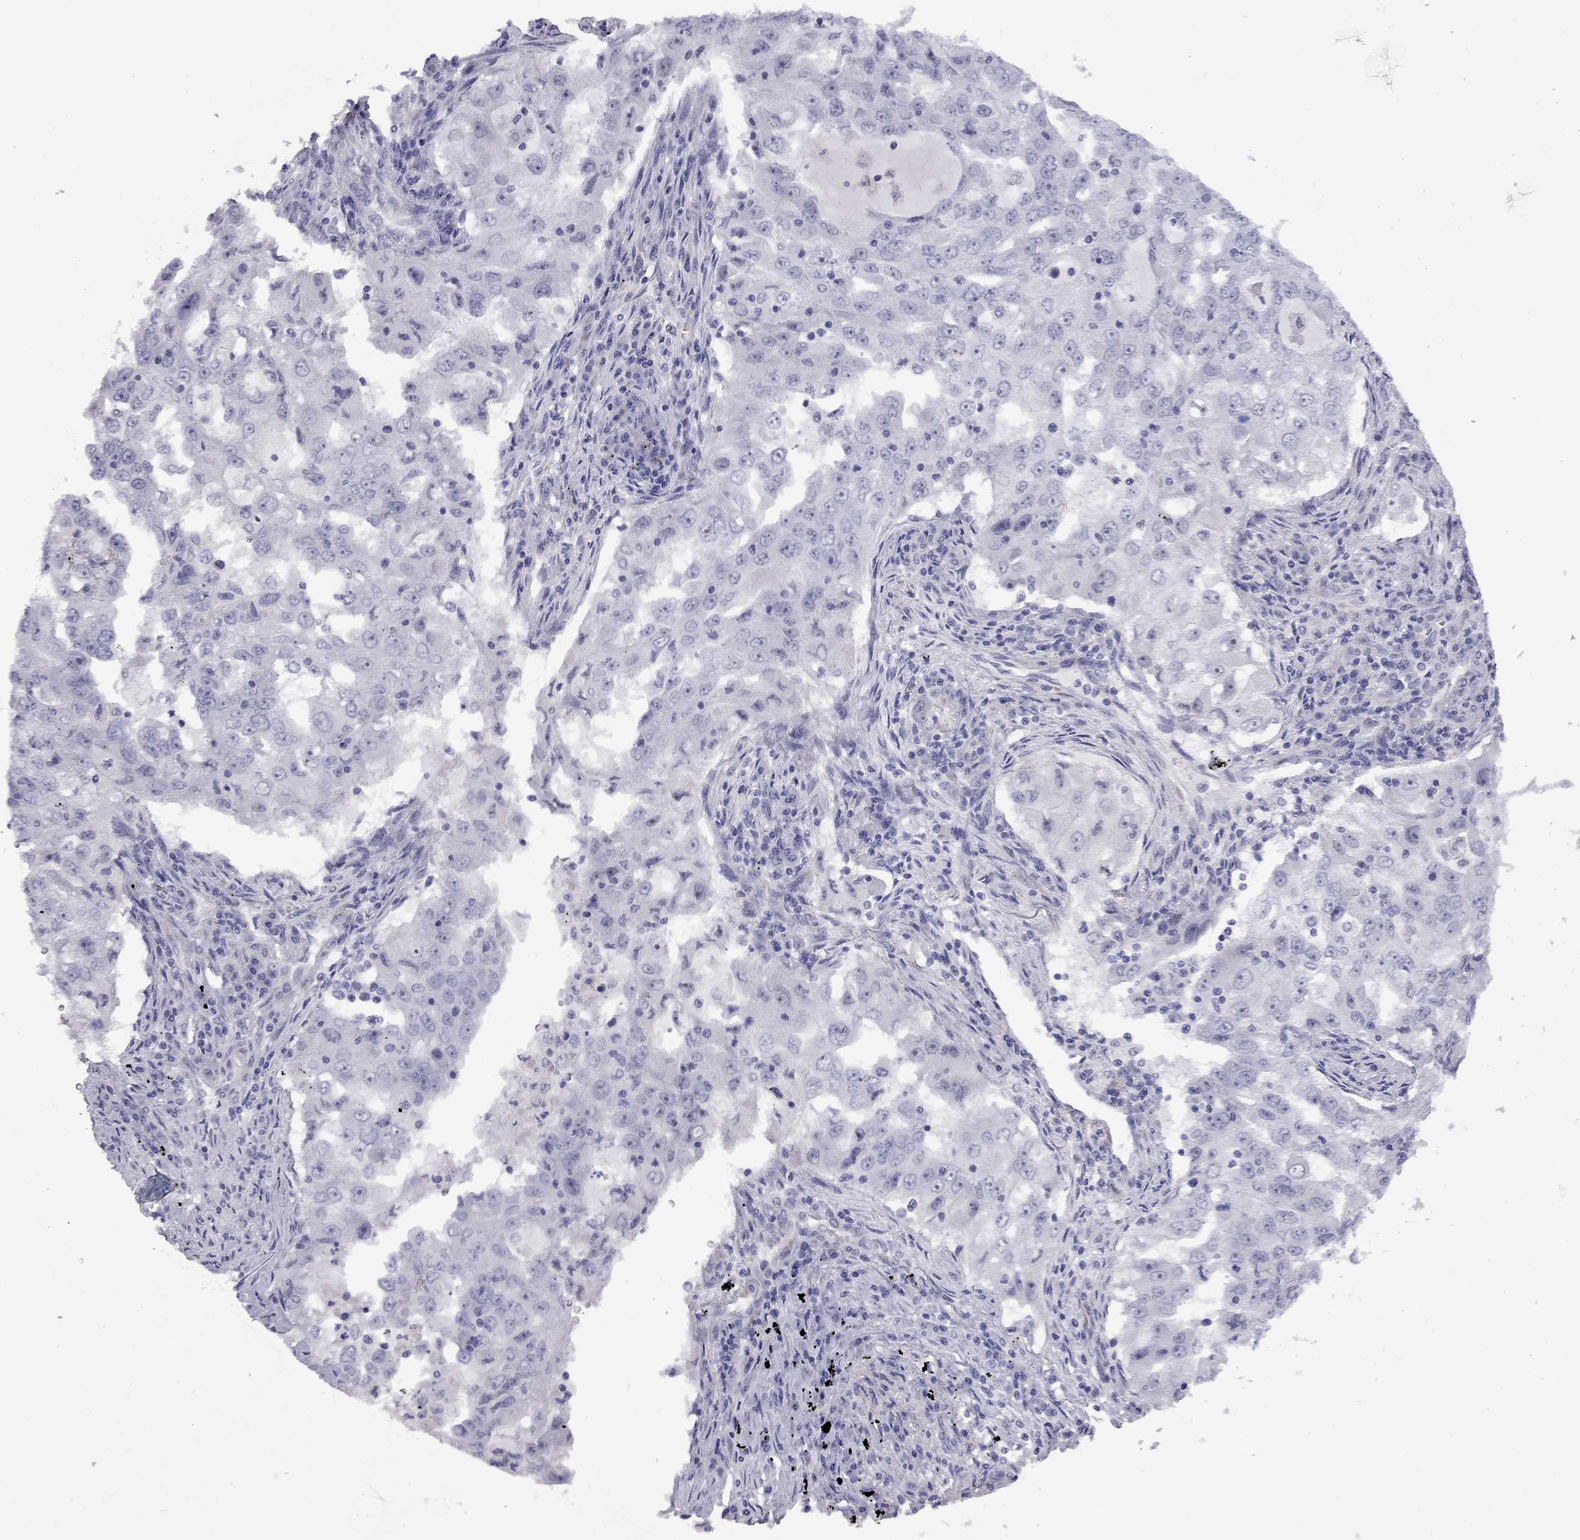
{"staining": {"intensity": "negative", "quantity": "none", "location": "none"}, "tissue": "lung cancer", "cell_type": "Tumor cells", "image_type": "cancer", "snomed": [{"axis": "morphology", "description": "Adenocarcinoma, NOS"}, {"axis": "topography", "description": "Lung"}], "caption": "There is no significant staining in tumor cells of lung adenocarcinoma.", "gene": "GSG1L", "patient": {"sex": "female", "age": 61}}